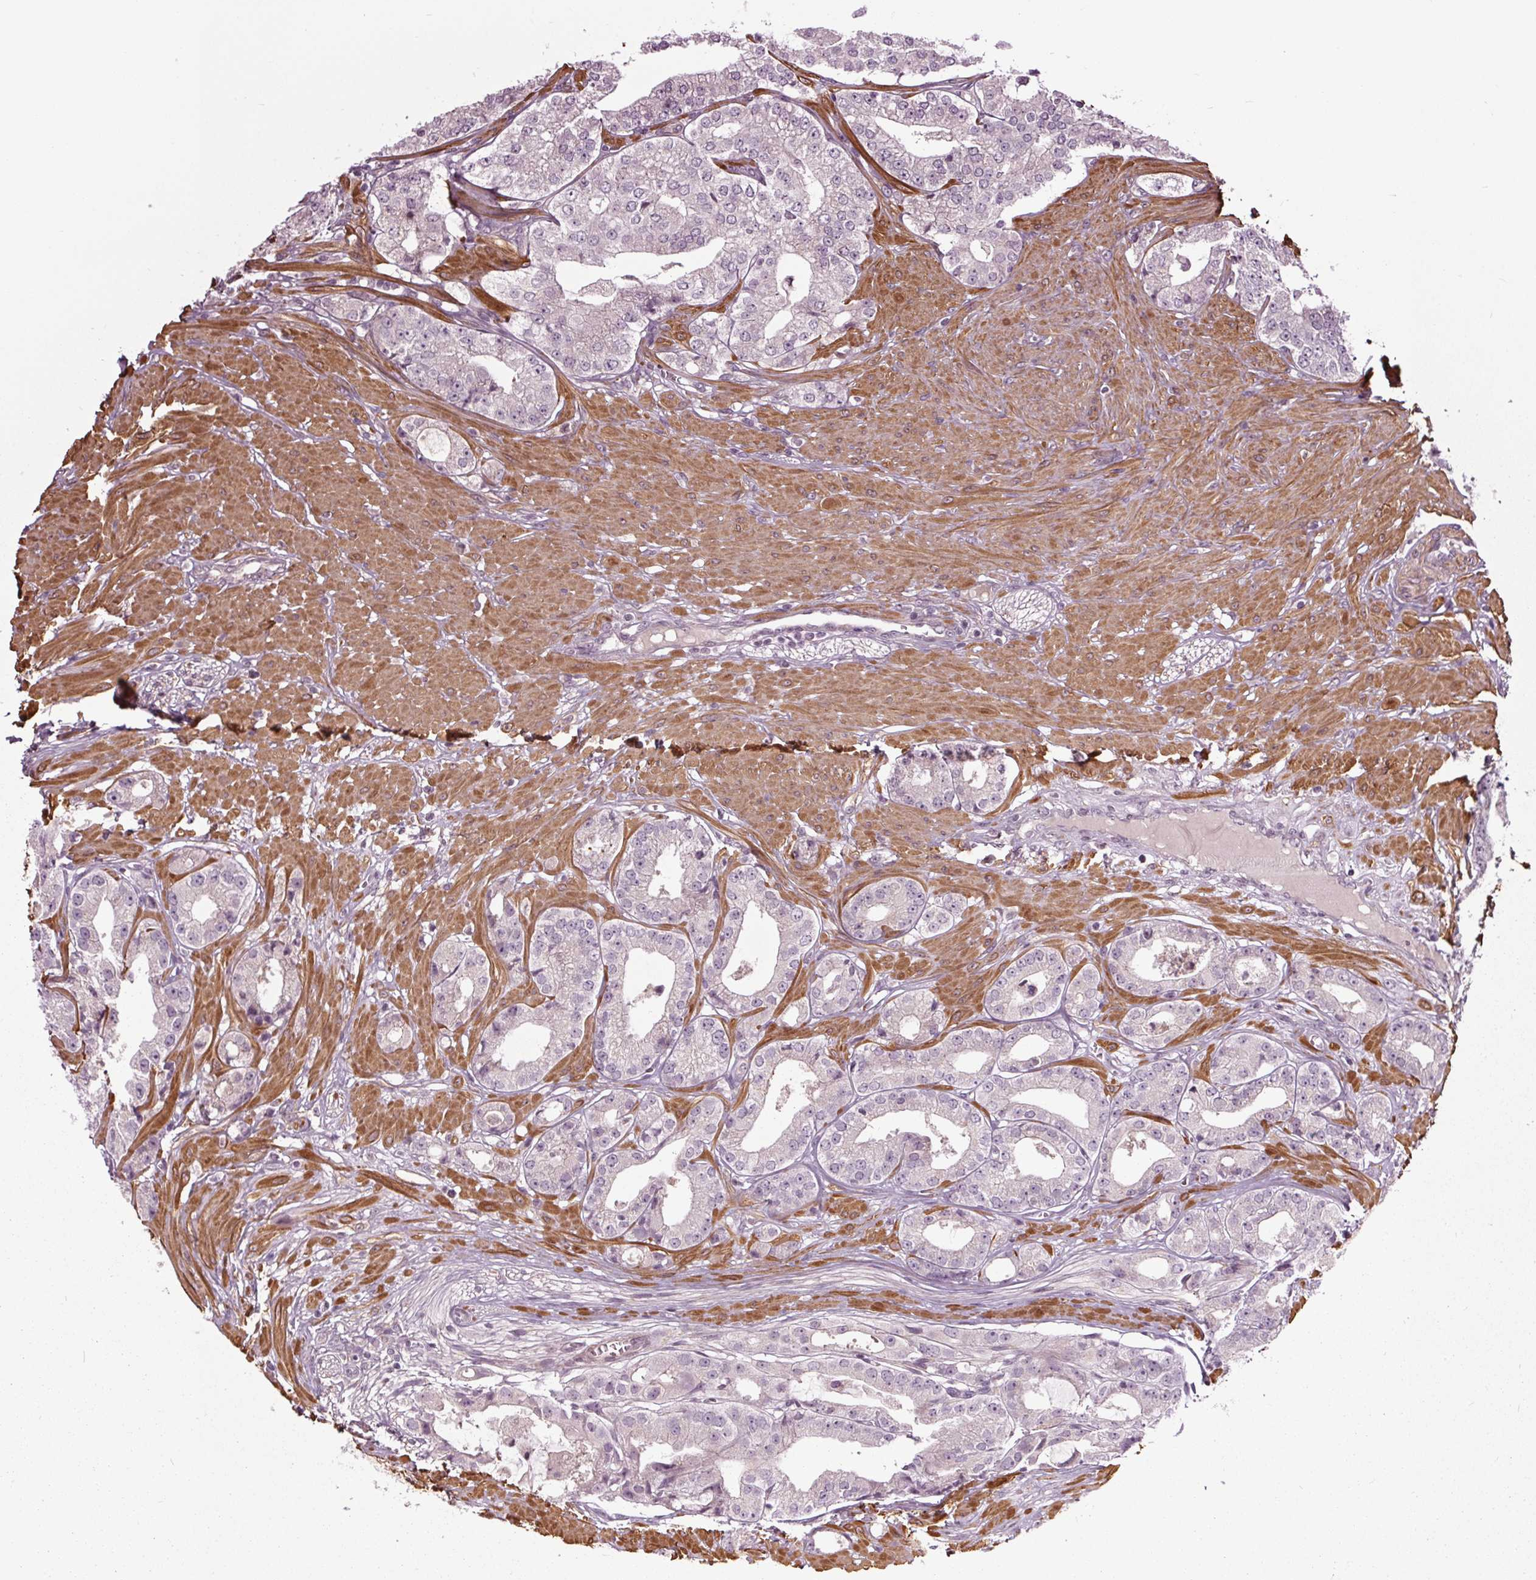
{"staining": {"intensity": "negative", "quantity": "none", "location": "none"}, "tissue": "prostate cancer", "cell_type": "Tumor cells", "image_type": "cancer", "snomed": [{"axis": "morphology", "description": "Adenocarcinoma, Low grade"}, {"axis": "topography", "description": "Prostate"}], "caption": "The IHC photomicrograph has no significant positivity in tumor cells of prostate cancer (adenocarcinoma (low-grade)) tissue.", "gene": "HAUS5", "patient": {"sex": "male", "age": 60}}